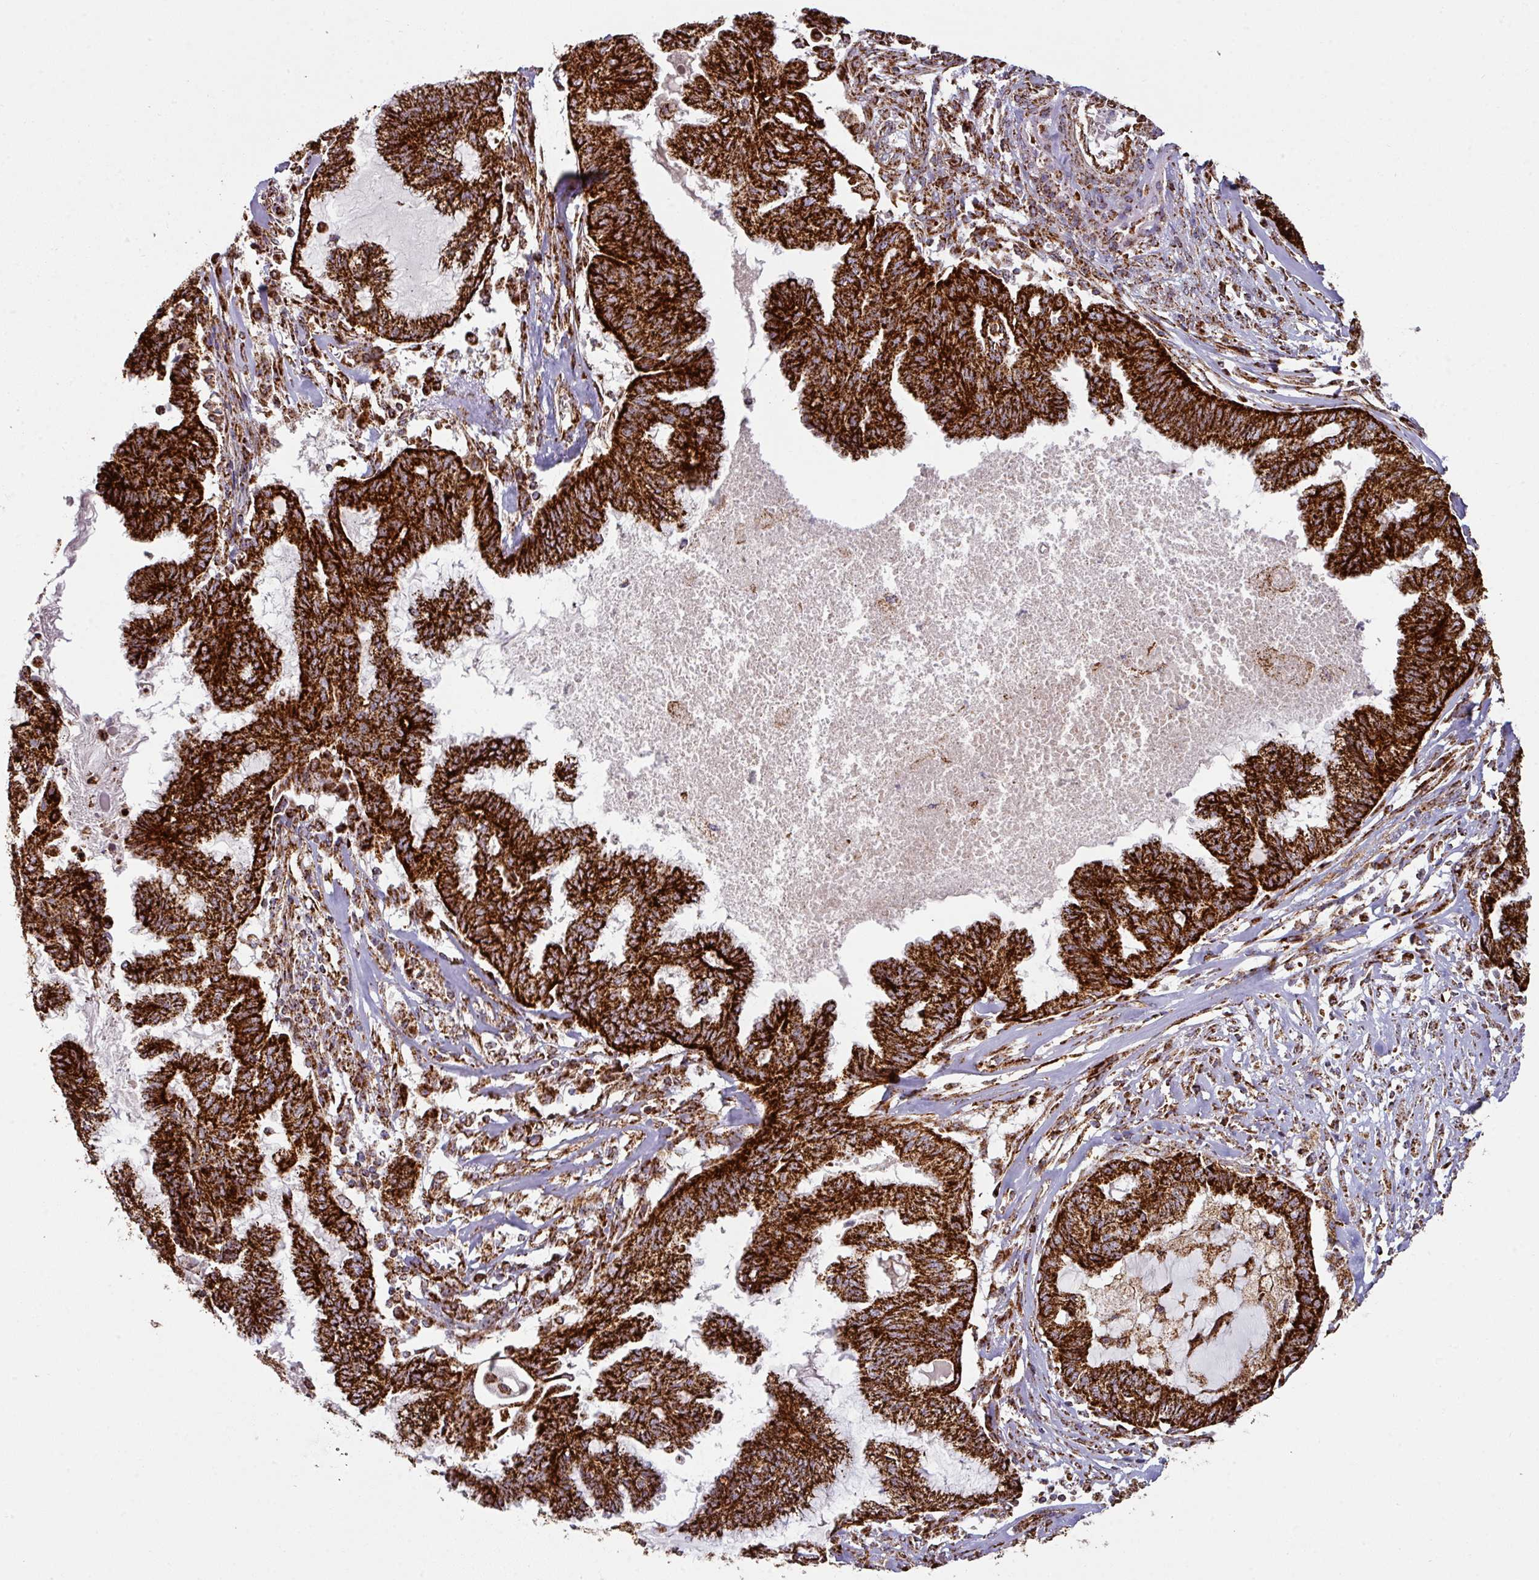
{"staining": {"intensity": "strong", "quantity": ">75%", "location": "cytoplasmic/membranous"}, "tissue": "endometrial cancer", "cell_type": "Tumor cells", "image_type": "cancer", "snomed": [{"axis": "morphology", "description": "Adenocarcinoma, NOS"}, {"axis": "topography", "description": "Endometrium"}], "caption": "Protein staining displays strong cytoplasmic/membranous positivity in approximately >75% of tumor cells in endometrial cancer (adenocarcinoma).", "gene": "TRAP1", "patient": {"sex": "female", "age": 86}}